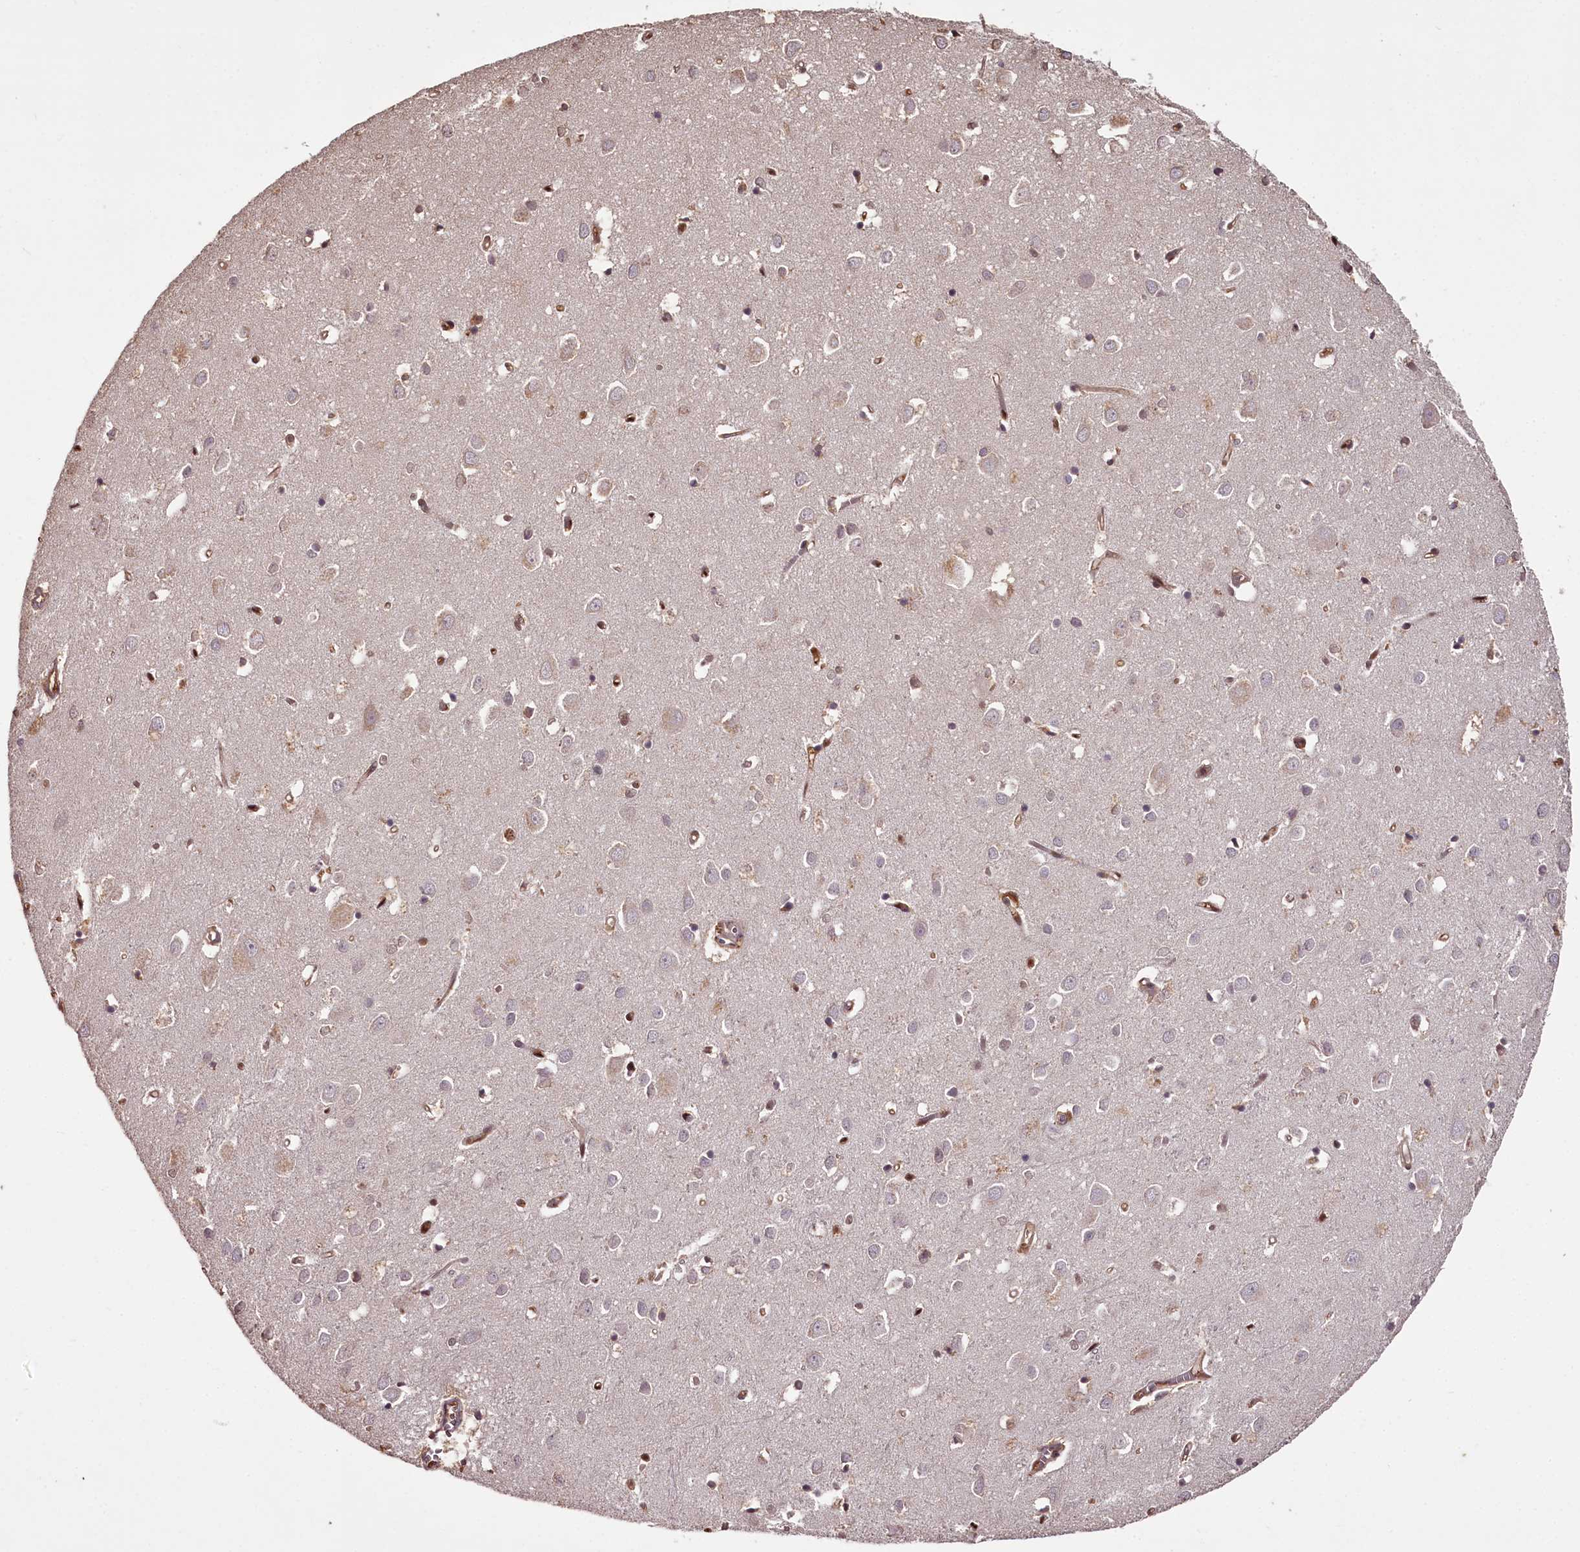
{"staining": {"intensity": "moderate", "quantity": ">75%", "location": "cytoplasmic/membranous,nuclear"}, "tissue": "cerebral cortex", "cell_type": "Endothelial cells", "image_type": "normal", "snomed": [{"axis": "morphology", "description": "Normal tissue, NOS"}, {"axis": "topography", "description": "Cerebral cortex"}], "caption": "The micrograph shows staining of normal cerebral cortex, revealing moderate cytoplasmic/membranous,nuclear protein positivity (brown color) within endothelial cells.", "gene": "NPRL2", "patient": {"sex": "female", "age": 64}}